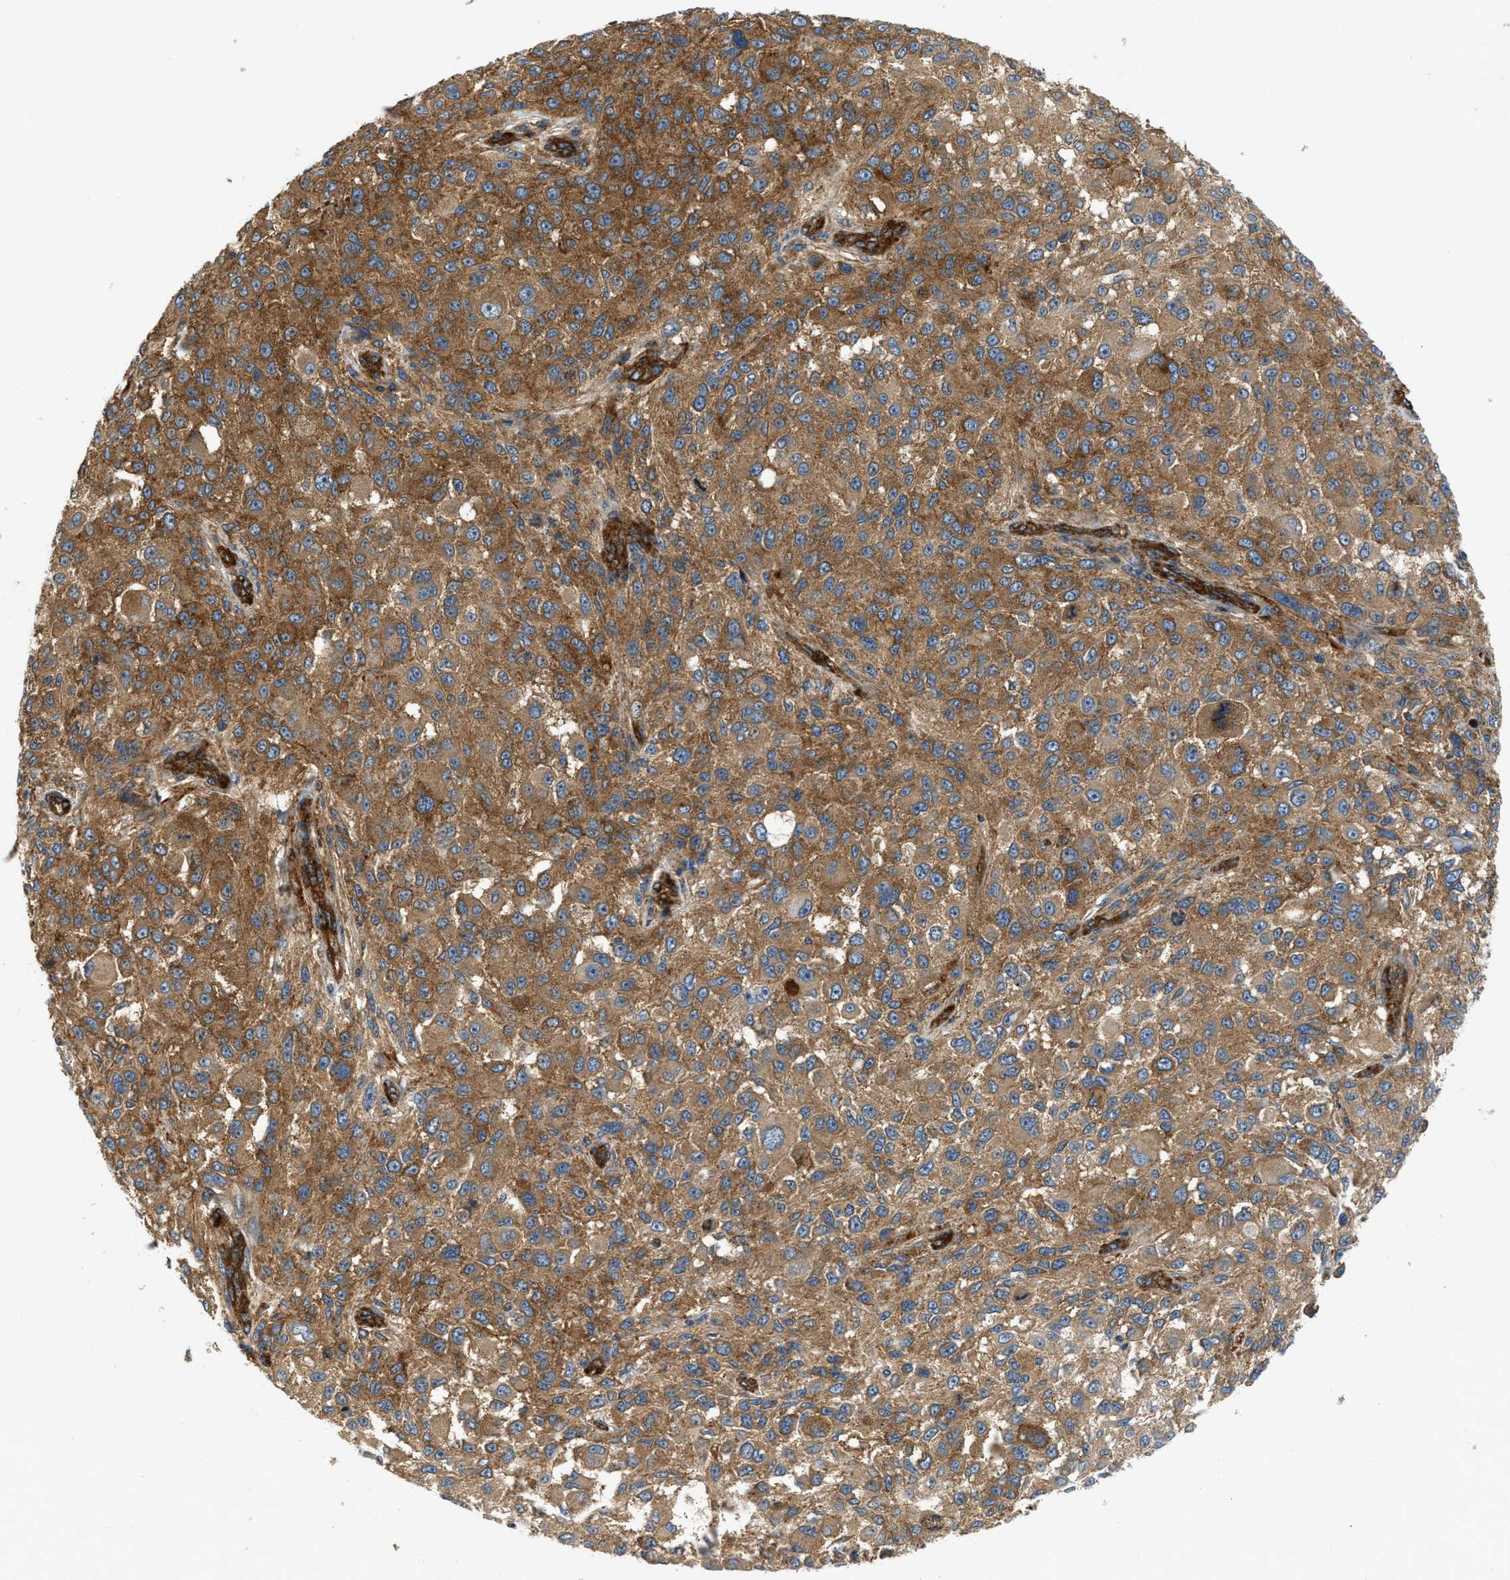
{"staining": {"intensity": "moderate", "quantity": ">75%", "location": "cytoplasmic/membranous"}, "tissue": "melanoma", "cell_type": "Tumor cells", "image_type": "cancer", "snomed": [{"axis": "morphology", "description": "Necrosis, NOS"}, {"axis": "morphology", "description": "Malignant melanoma, NOS"}, {"axis": "topography", "description": "Skin"}], "caption": "Protein staining of melanoma tissue displays moderate cytoplasmic/membranous expression in approximately >75% of tumor cells.", "gene": "HIP1", "patient": {"sex": "female", "age": 87}}